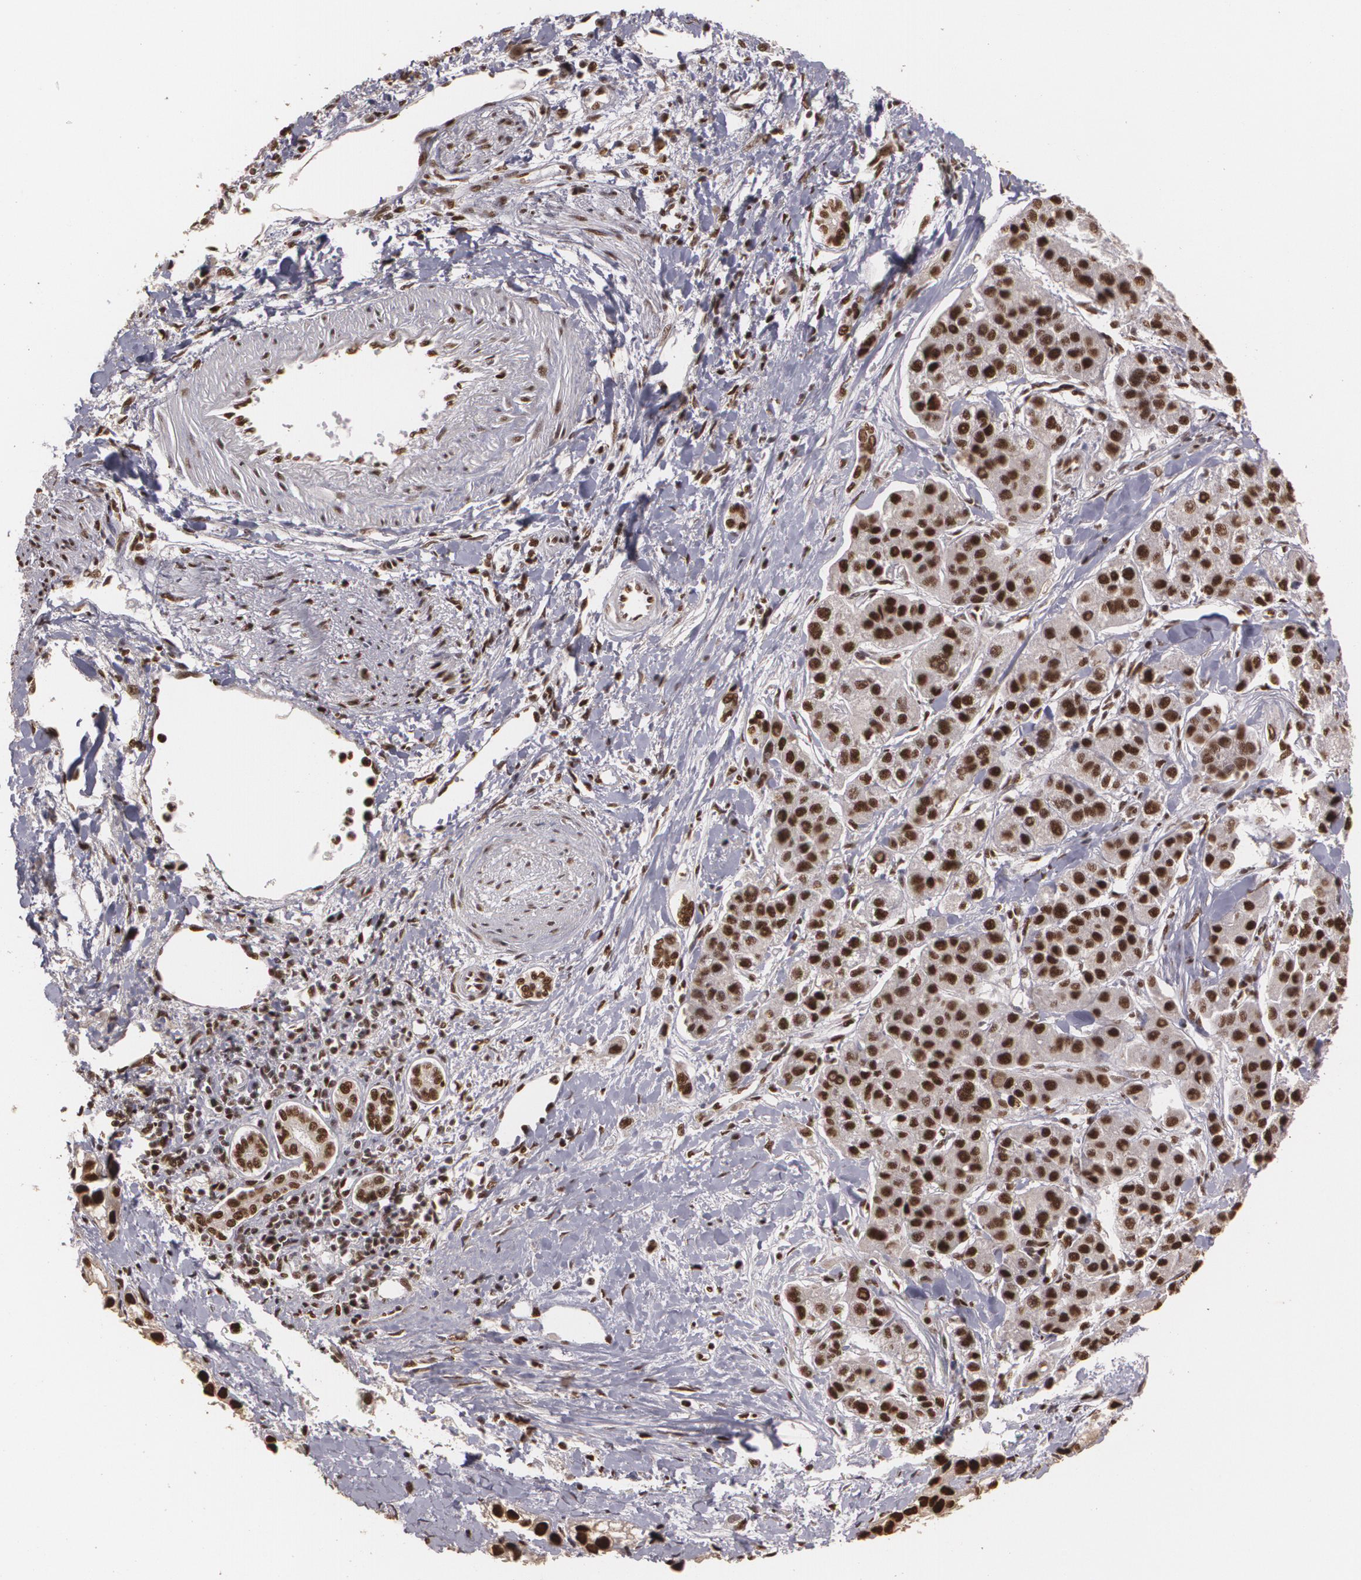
{"staining": {"intensity": "strong", "quantity": ">75%", "location": "cytoplasmic/membranous,nuclear"}, "tissue": "liver cancer", "cell_type": "Tumor cells", "image_type": "cancer", "snomed": [{"axis": "morphology", "description": "Carcinoma, Hepatocellular, NOS"}, {"axis": "topography", "description": "Liver"}], "caption": "Tumor cells demonstrate high levels of strong cytoplasmic/membranous and nuclear staining in about >75% of cells in hepatocellular carcinoma (liver). Nuclei are stained in blue.", "gene": "RCOR1", "patient": {"sex": "female", "age": 85}}